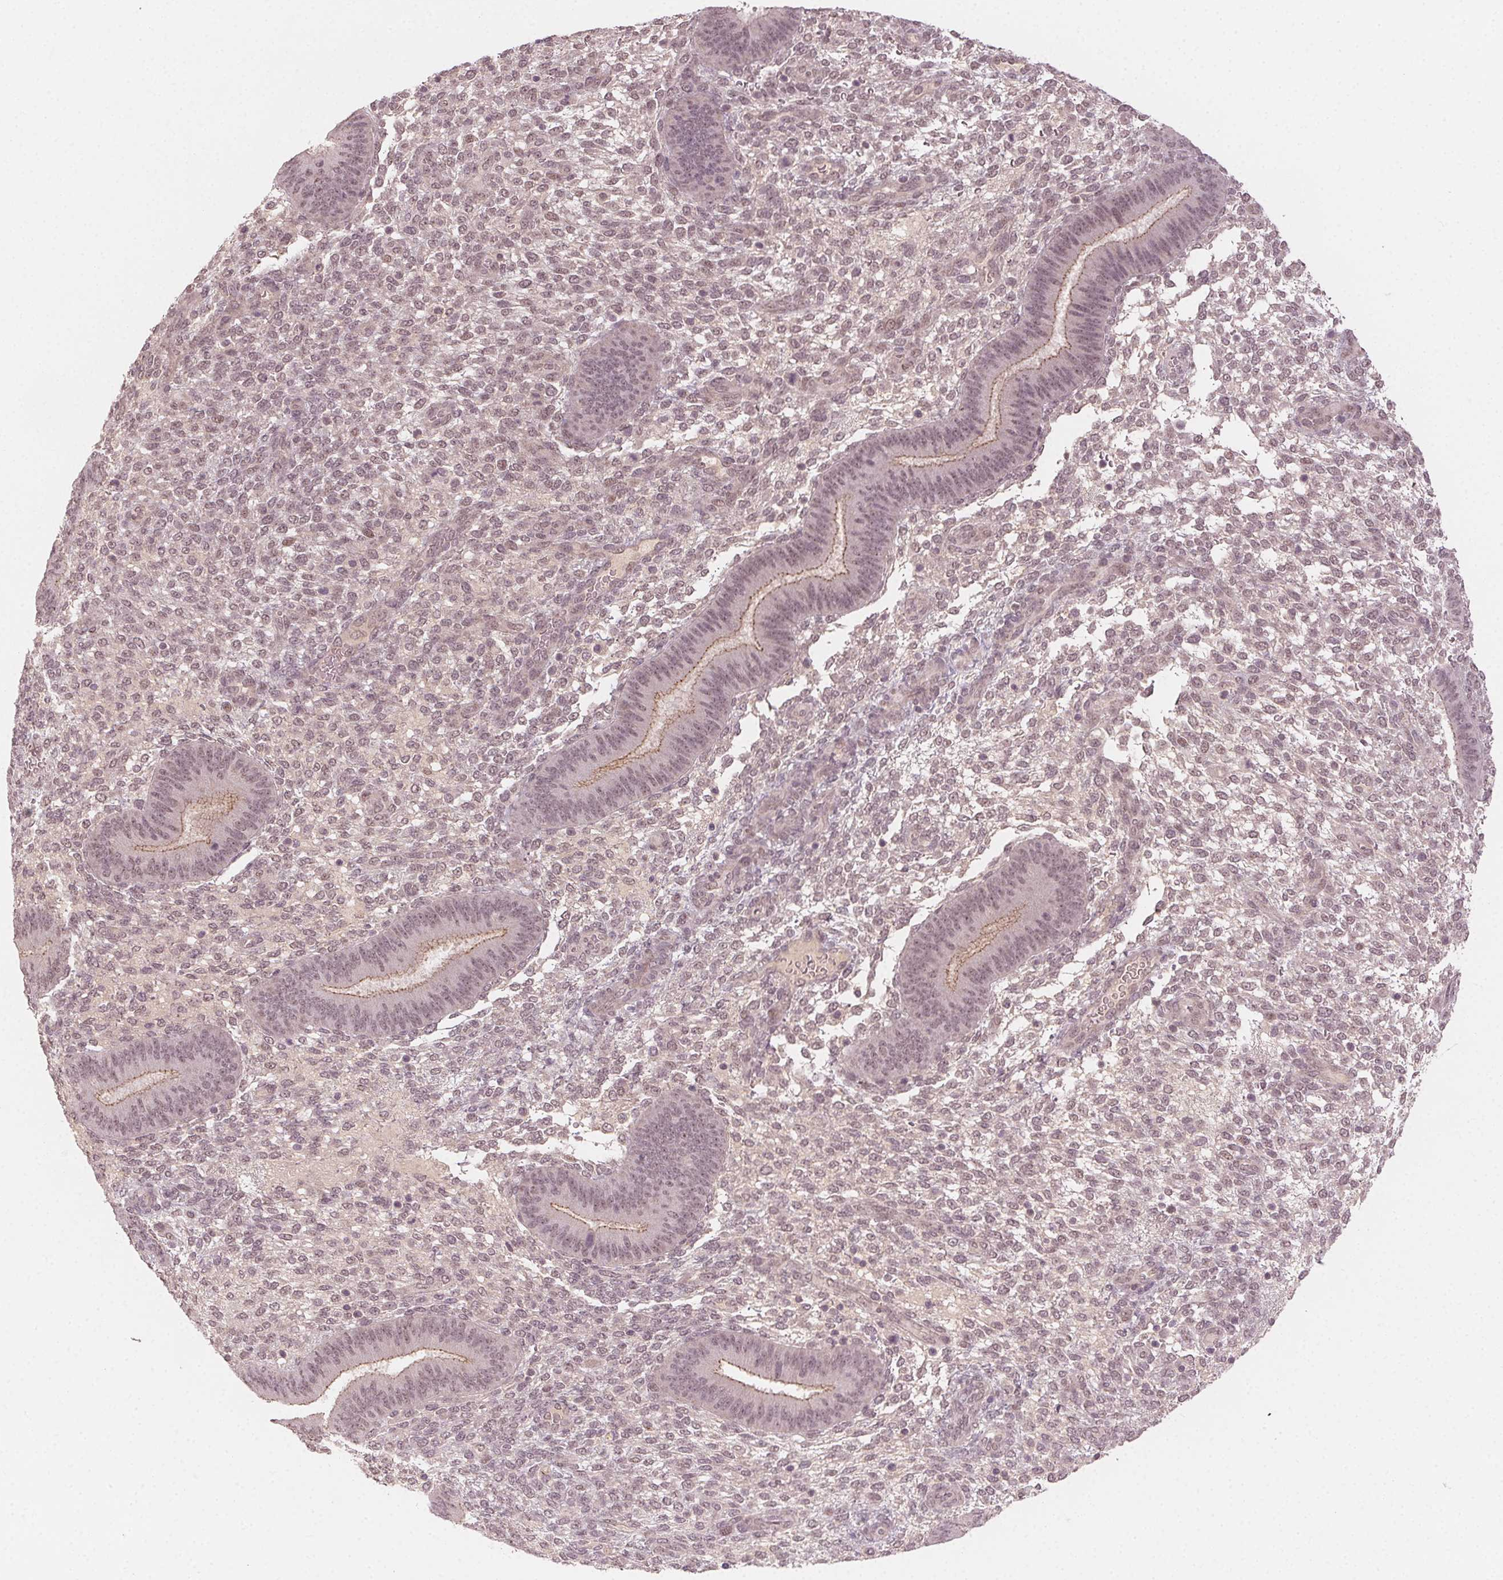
{"staining": {"intensity": "weak", "quantity": ">75%", "location": "nuclear"}, "tissue": "endometrium", "cell_type": "Cells in endometrial stroma", "image_type": "normal", "snomed": [{"axis": "morphology", "description": "Normal tissue, NOS"}, {"axis": "topography", "description": "Endometrium"}], "caption": "A brown stain shows weak nuclear positivity of a protein in cells in endometrial stroma of benign endometrium.", "gene": "TUB", "patient": {"sex": "female", "age": 39}}